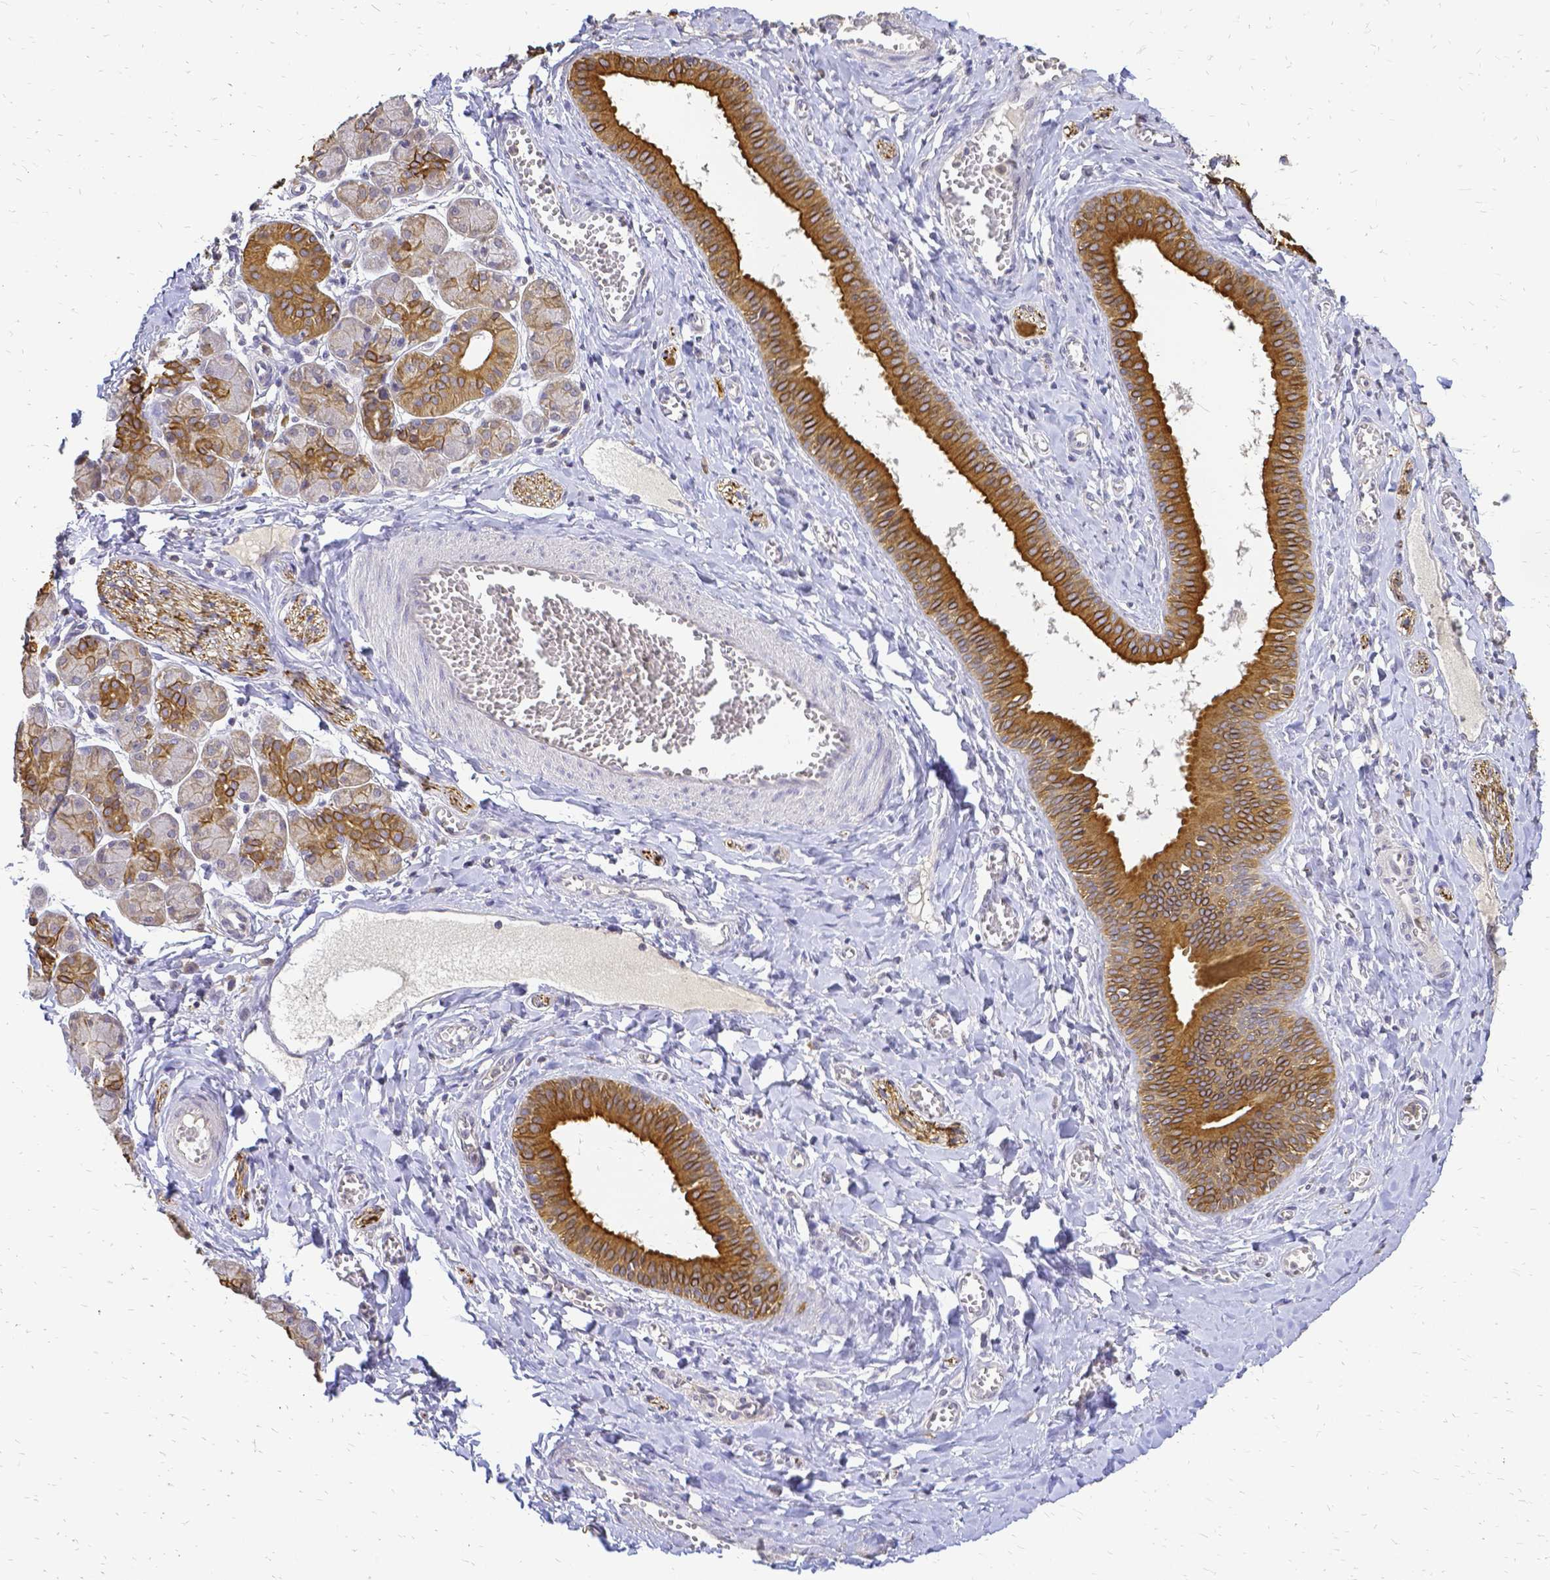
{"staining": {"intensity": "moderate", "quantity": "25%-75%", "location": "cytoplasmic/membranous"}, "tissue": "salivary gland", "cell_type": "Glandular cells", "image_type": "normal", "snomed": [{"axis": "morphology", "description": "Normal tissue, NOS"}, {"axis": "morphology", "description": "Inflammation, NOS"}, {"axis": "topography", "description": "Lymph node"}, {"axis": "topography", "description": "Salivary gland"}], "caption": "Glandular cells show moderate cytoplasmic/membranous positivity in approximately 25%-75% of cells in normal salivary gland.", "gene": "CIB1", "patient": {"sex": "male", "age": 3}}